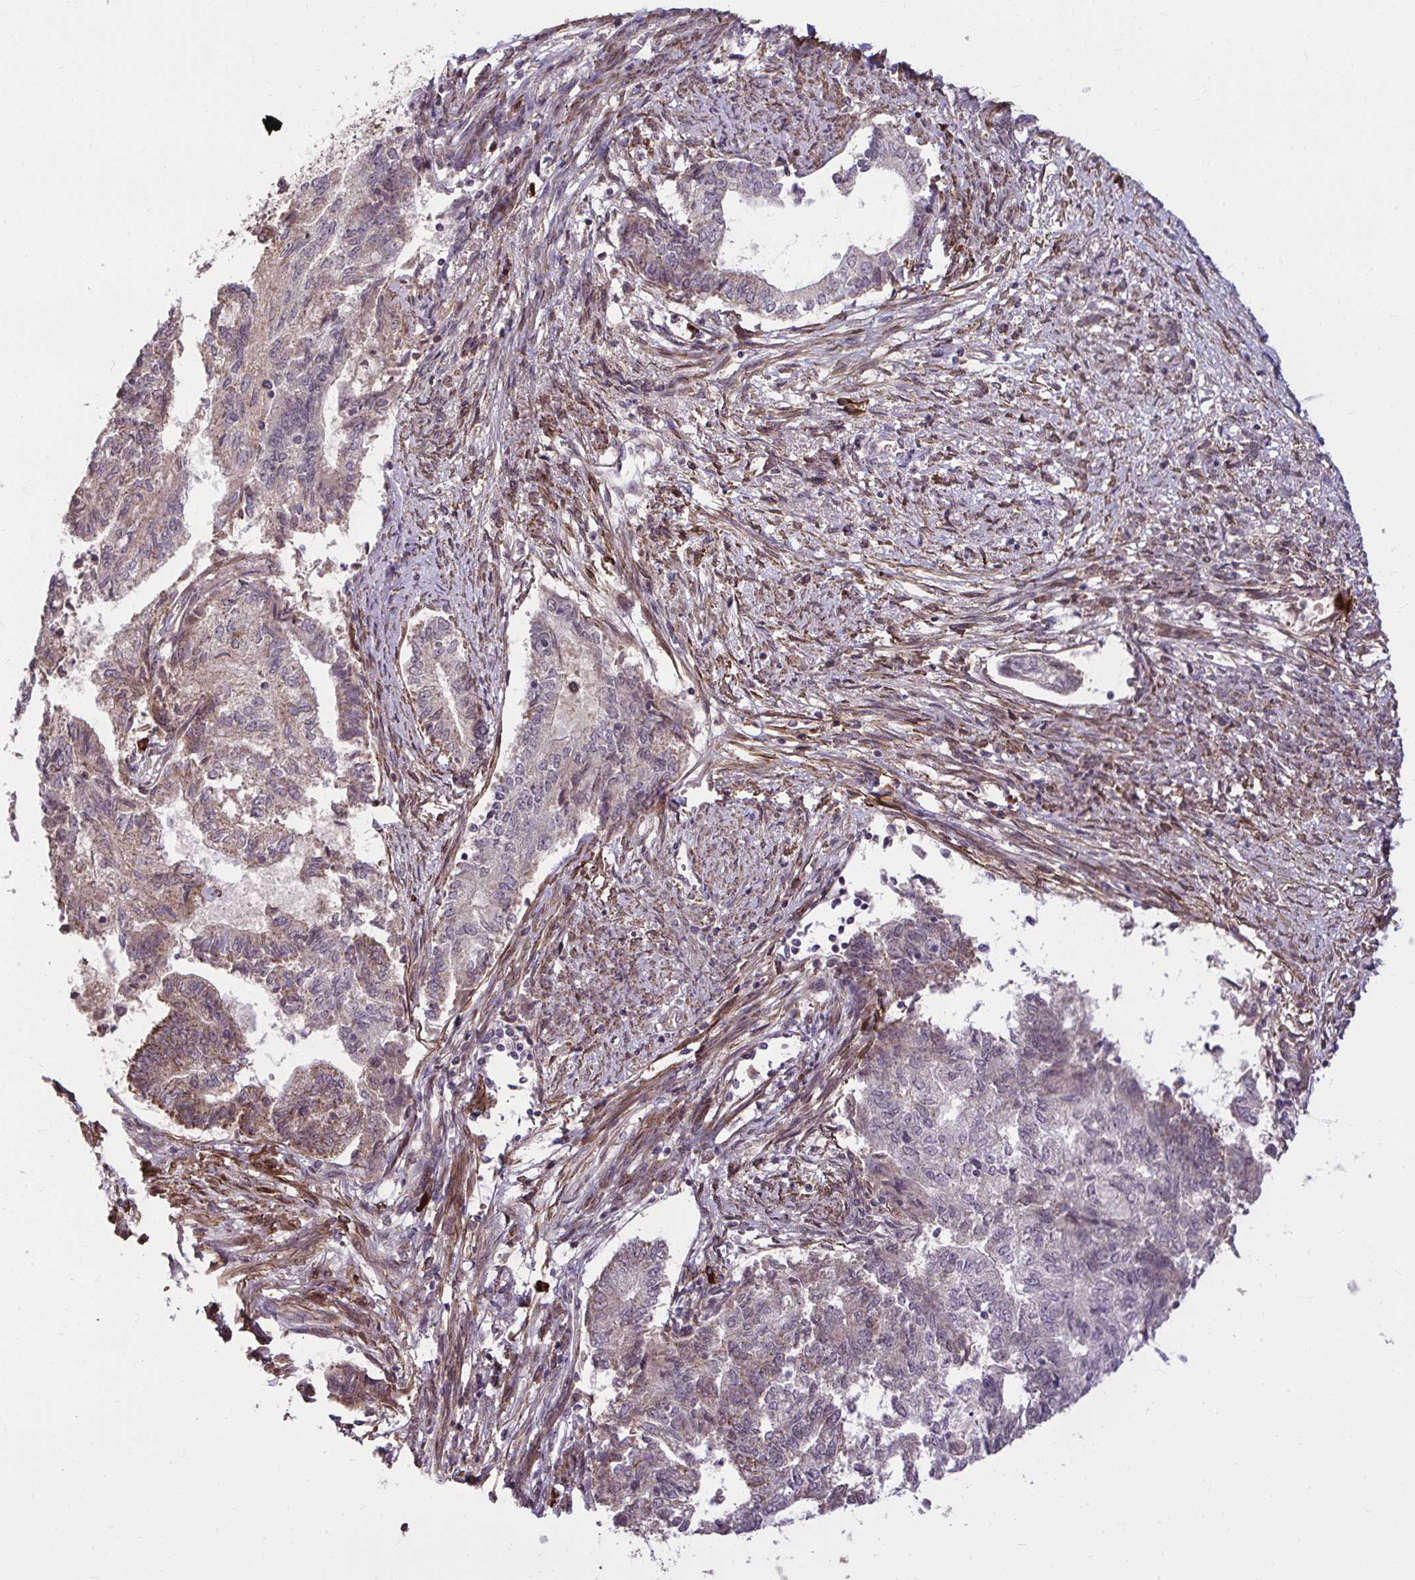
{"staining": {"intensity": "moderate", "quantity": "<25%", "location": "cytoplasmic/membranous"}, "tissue": "endometrial cancer", "cell_type": "Tumor cells", "image_type": "cancer", "snomed": [{"axis": "morphology", "description": "Adenocarcinoma, NOS"}, {"axis": "topography", "description": "Endometrium"}], "caption": "Approximately <25% of tumor cells in human adenocarcinoma (endometrial) demonstrate moderate cytoplasmic/membranous protein expression as visualized by brown immunohistochemical staining.", "gene": "ZSCAN9", "patient": {"sex": "female", "age": 65}}